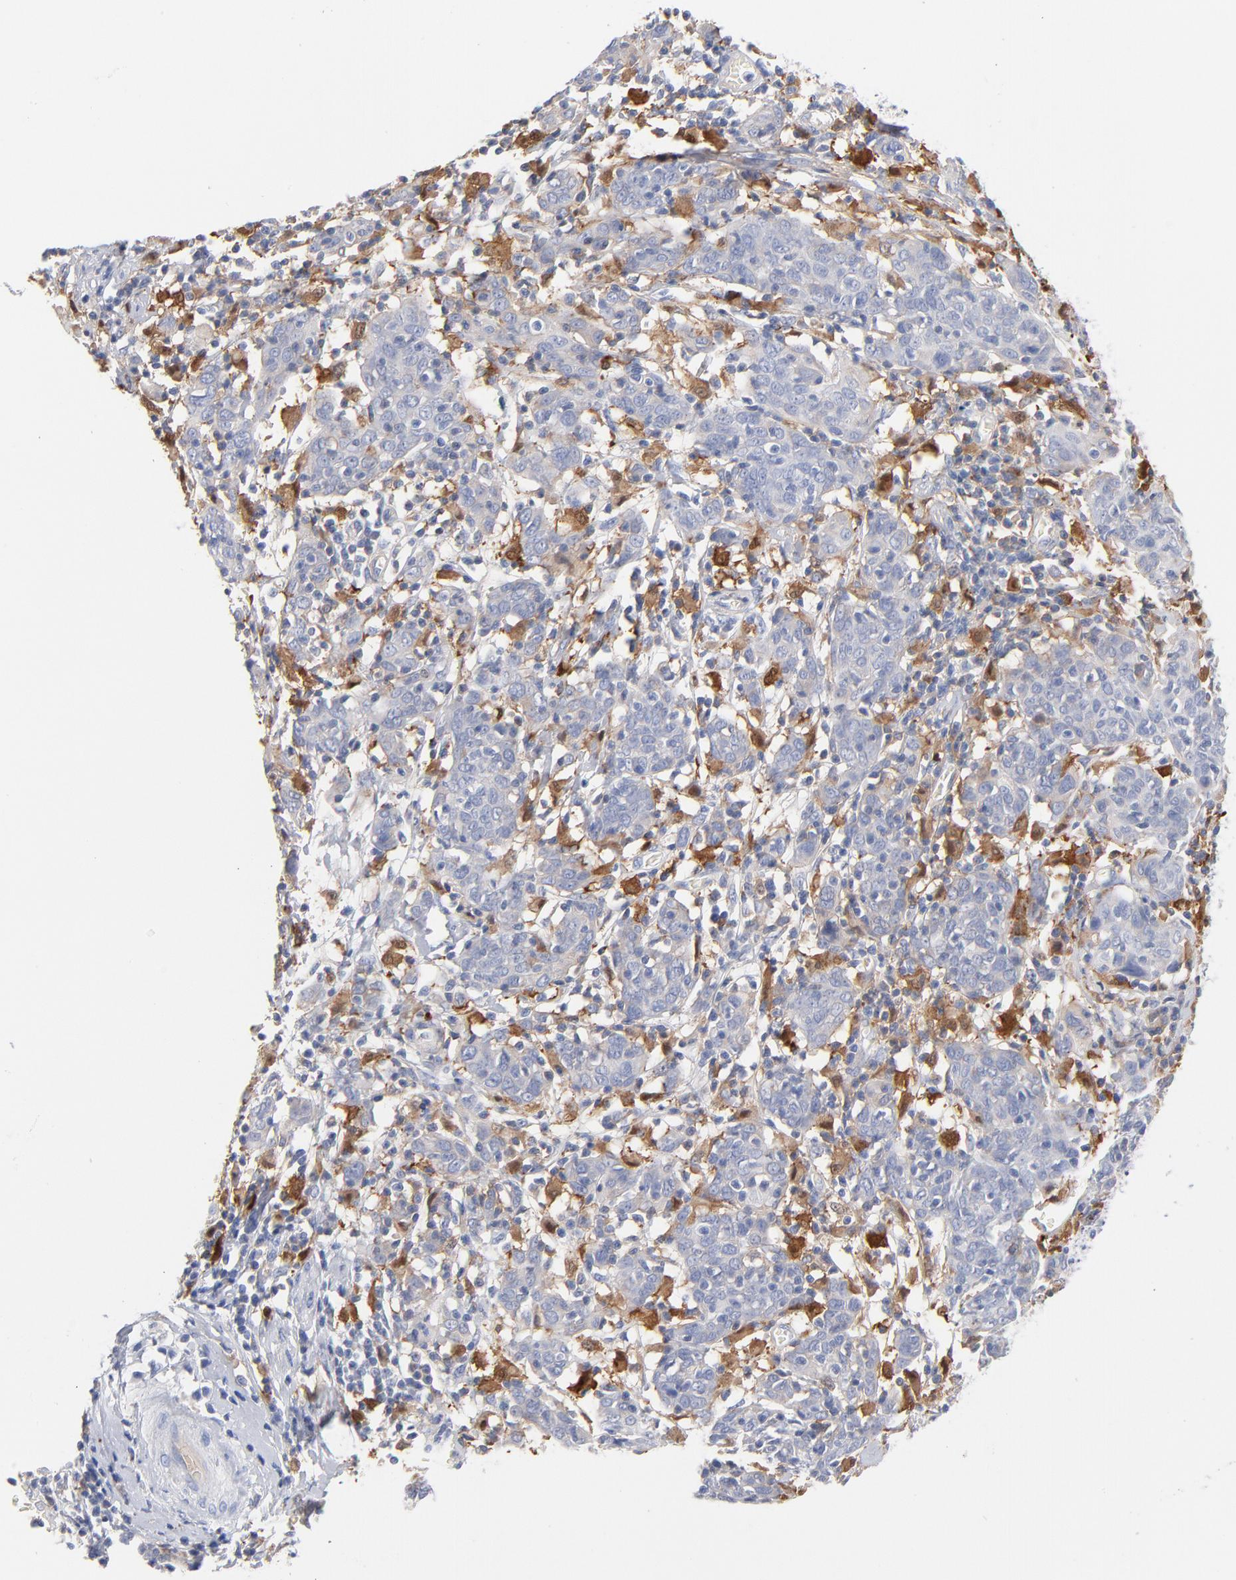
{"staining": {"intensity": "negative", "quantity": "none", "location": "none"}, "tissue": "cervical cancer", "cell_type": "Tumor cells", "image_type": "cancer", "snomed": [{"axis": "morphology", "description": "Normal tissue, NOS"}, {"axis": "morphology", "description": "Squamous cell carcinoma, NOS"}, {"axis": "topography", "description": "Cervix"}], "caption": "Cervical cancer (squamous cell carcinoma) was stained to show a protein in brown. There is no significant expression in tumor cells. (DAB immunohistochemistry with hematoxylin counter stain).", "gene": "IFIT2", "patient": {"sex": "female", "age": 67}}